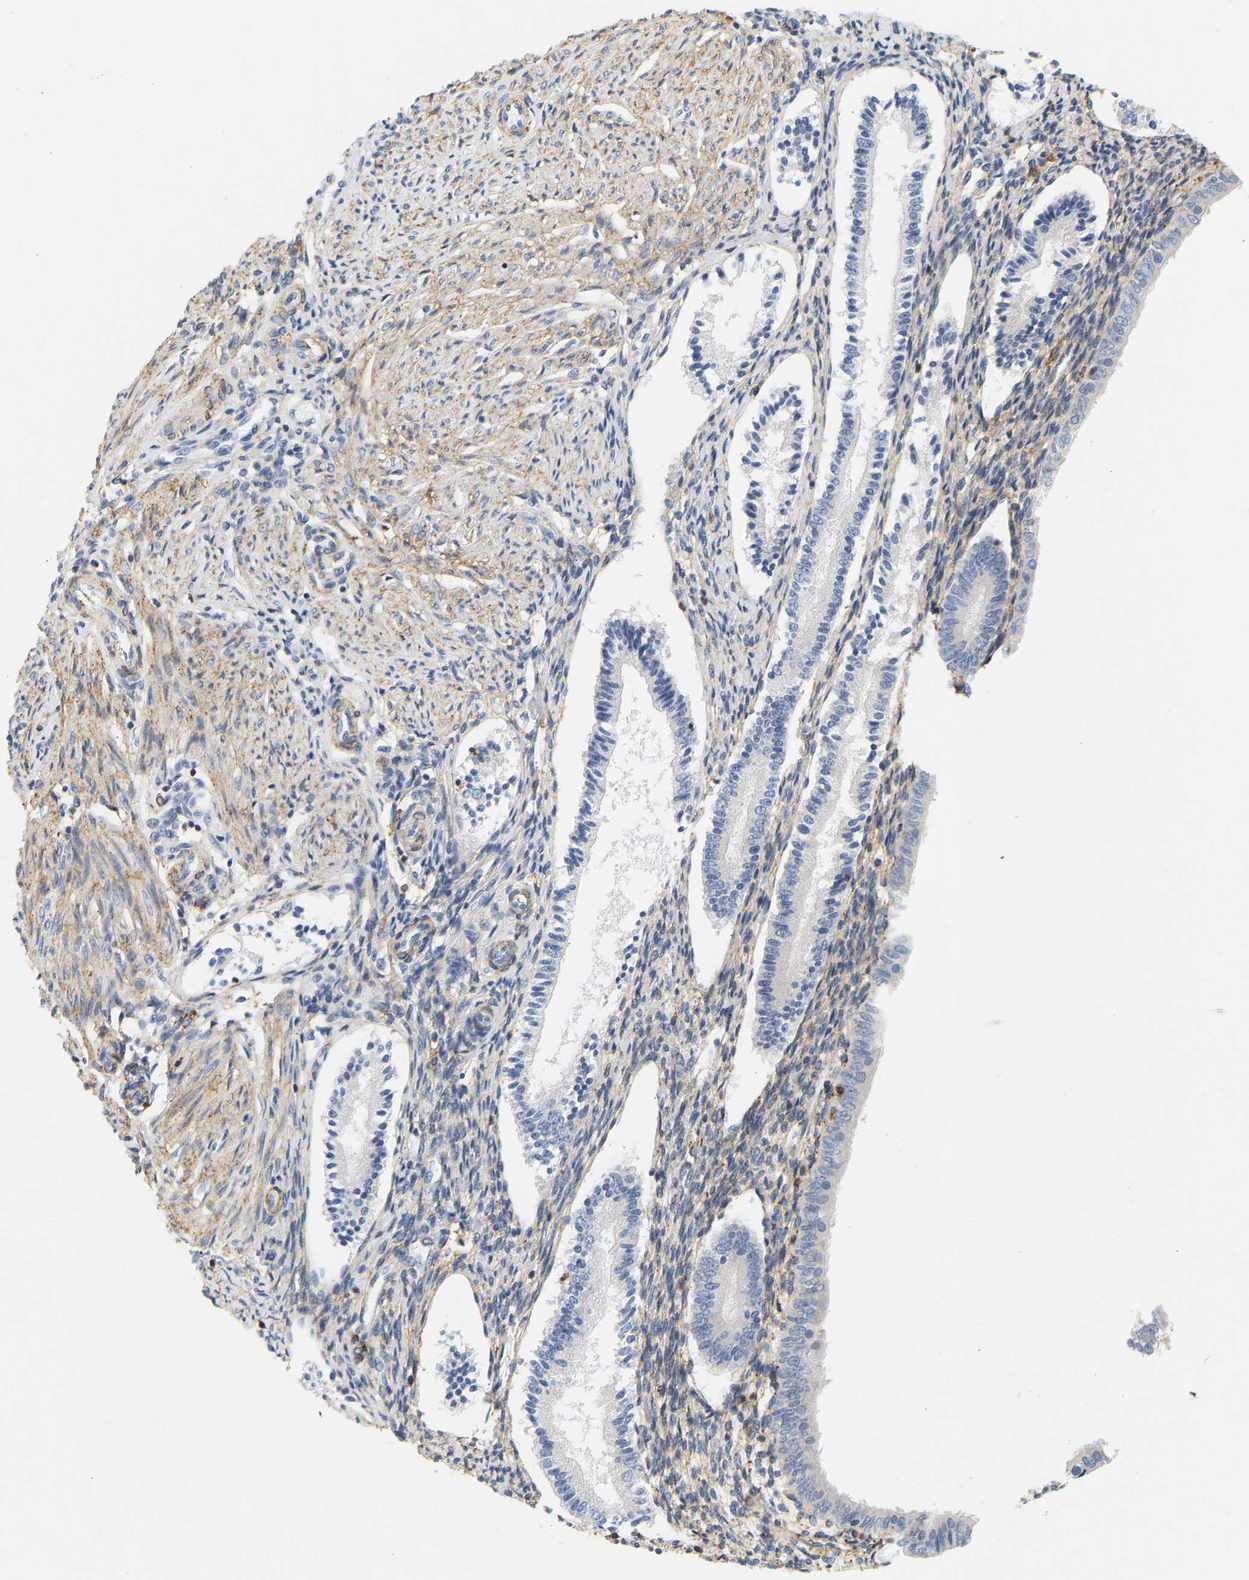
{"staining": {"intensity": "weak", "quantity": "25%-75%", "location": "cytoplasmic/membranous"}, "tissue": "endometrium", "cell_type": "Cells in endometrial stroma", "image_type": "normal", "snomed": [{"axis": "morphology", "description": "Normal tissue, NOS"}, {"axis": "topography", "description": "Endometrium"}], "caption": "The image displays immunohistochemical staining of benign endometrium. There is weak cytoplasmic/membranous staining is seen in approximately 25%-75% of cells in endometrial stroma. The staining was performed using DAB (3,3'-diaminobenzidine) to visualize the protein expression in brown, while the nuclei were stained in blue with hematoxylin (Magnification: 20x).", "gene": "BVES", "patient": {"sex": "female", "age": 42}}